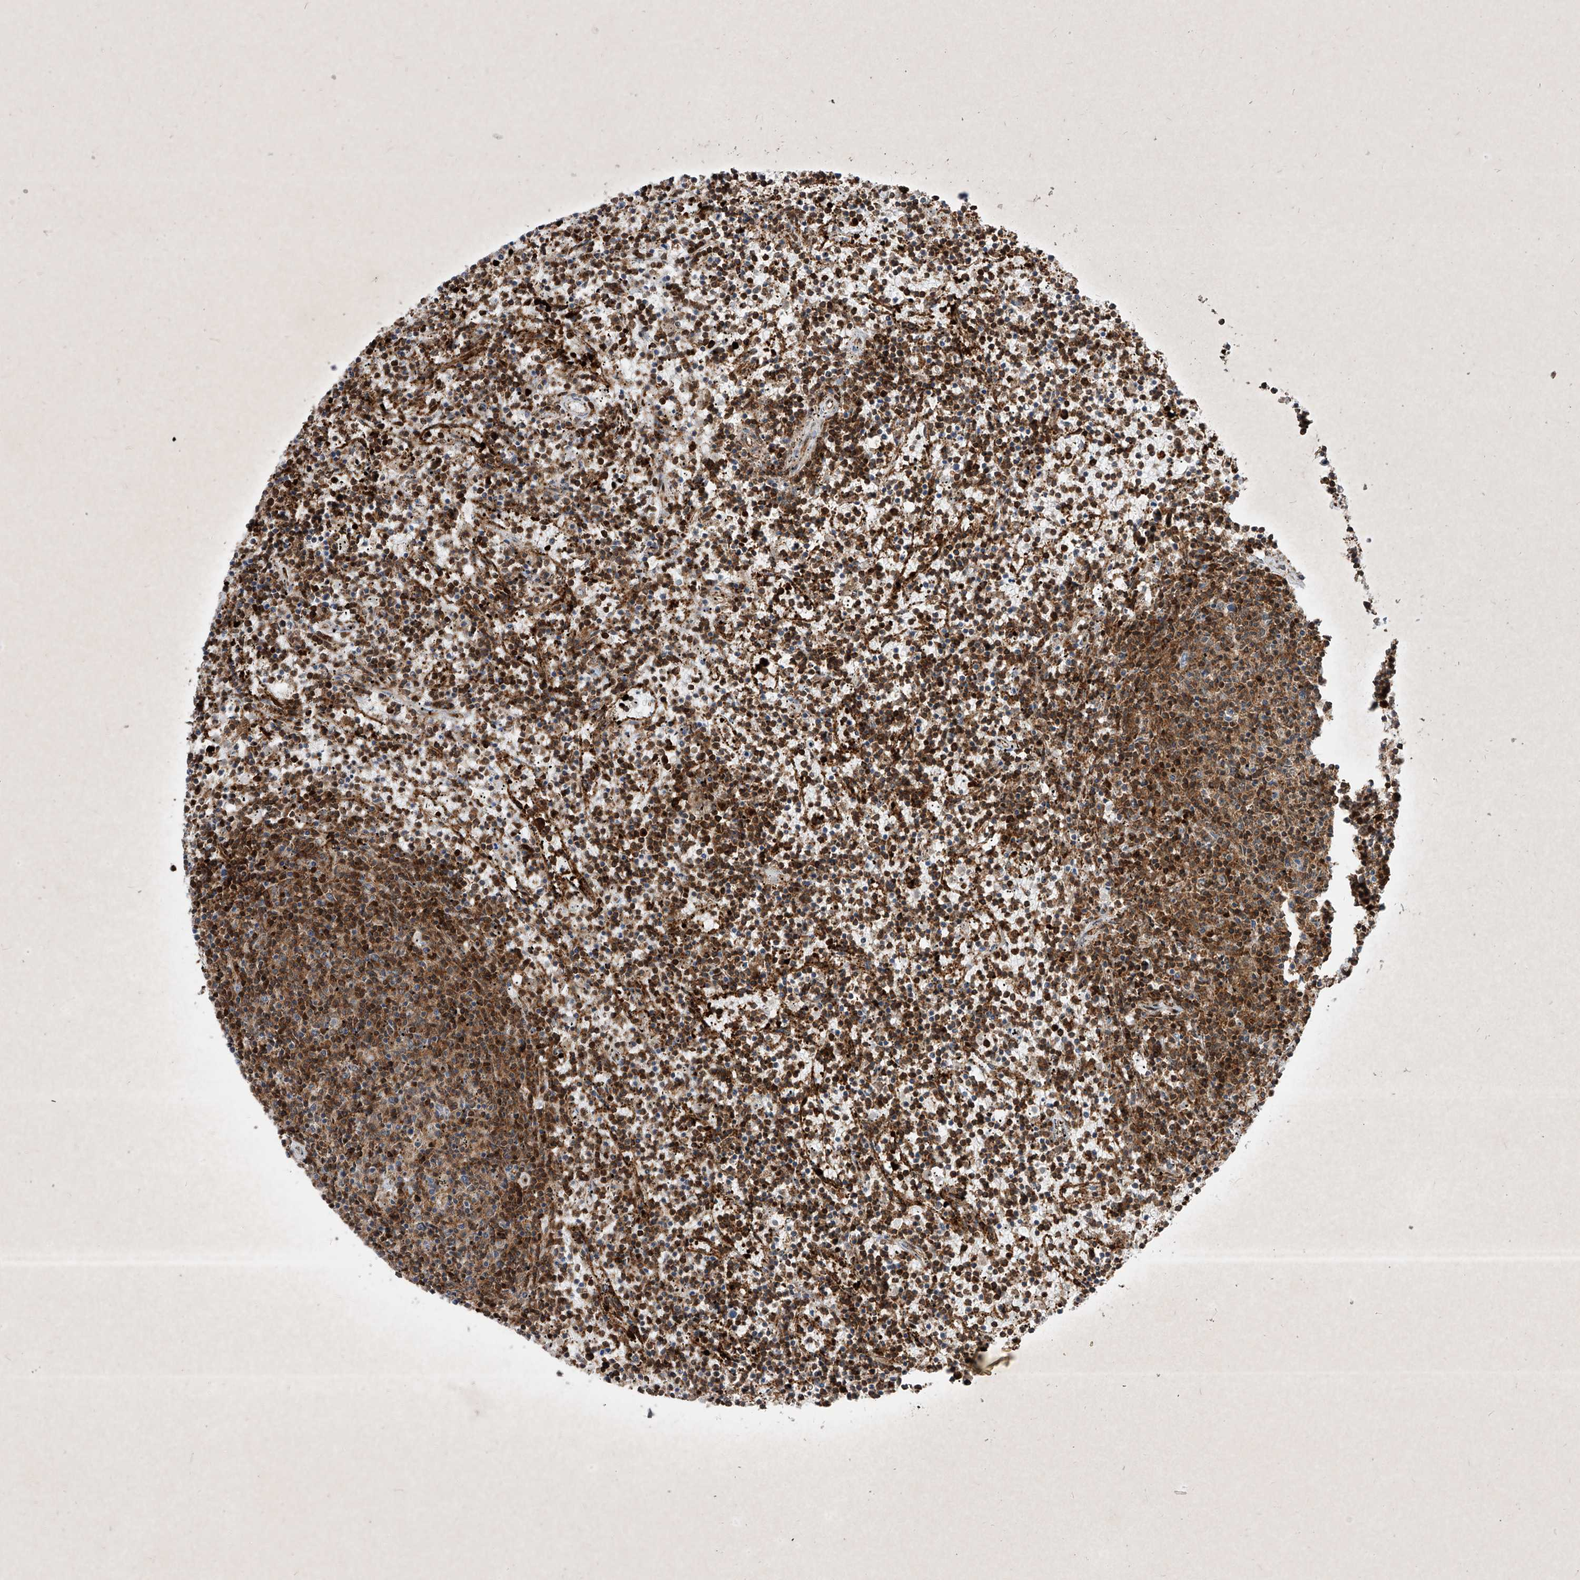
{"staining": {"intensity": "moderate", "quantity": "25%-75%", "location": "cytoplasmic/membranous"}, "tissue": "lymphoma", "cell_type": "Tumor cells", "image_type": "cancer", "snomed": [{"axis": "morphology", "description": "Malignant lymphoma, non-Hodgkin's type, Low grade"}, {"axis": "topography", "description": "Spleen"}], "caption": "The micrograph displays staining of low-grade malignant lymphoma, non-Hodgkin's type, revealing moderate cytoplasmic/membranous protein positivity (brown color) within tumor cells. (DAB IHC with brightfield microscopy, high magnification).", "gene": "PSMB10", "patient": {"sex": "female", "age": 50}}